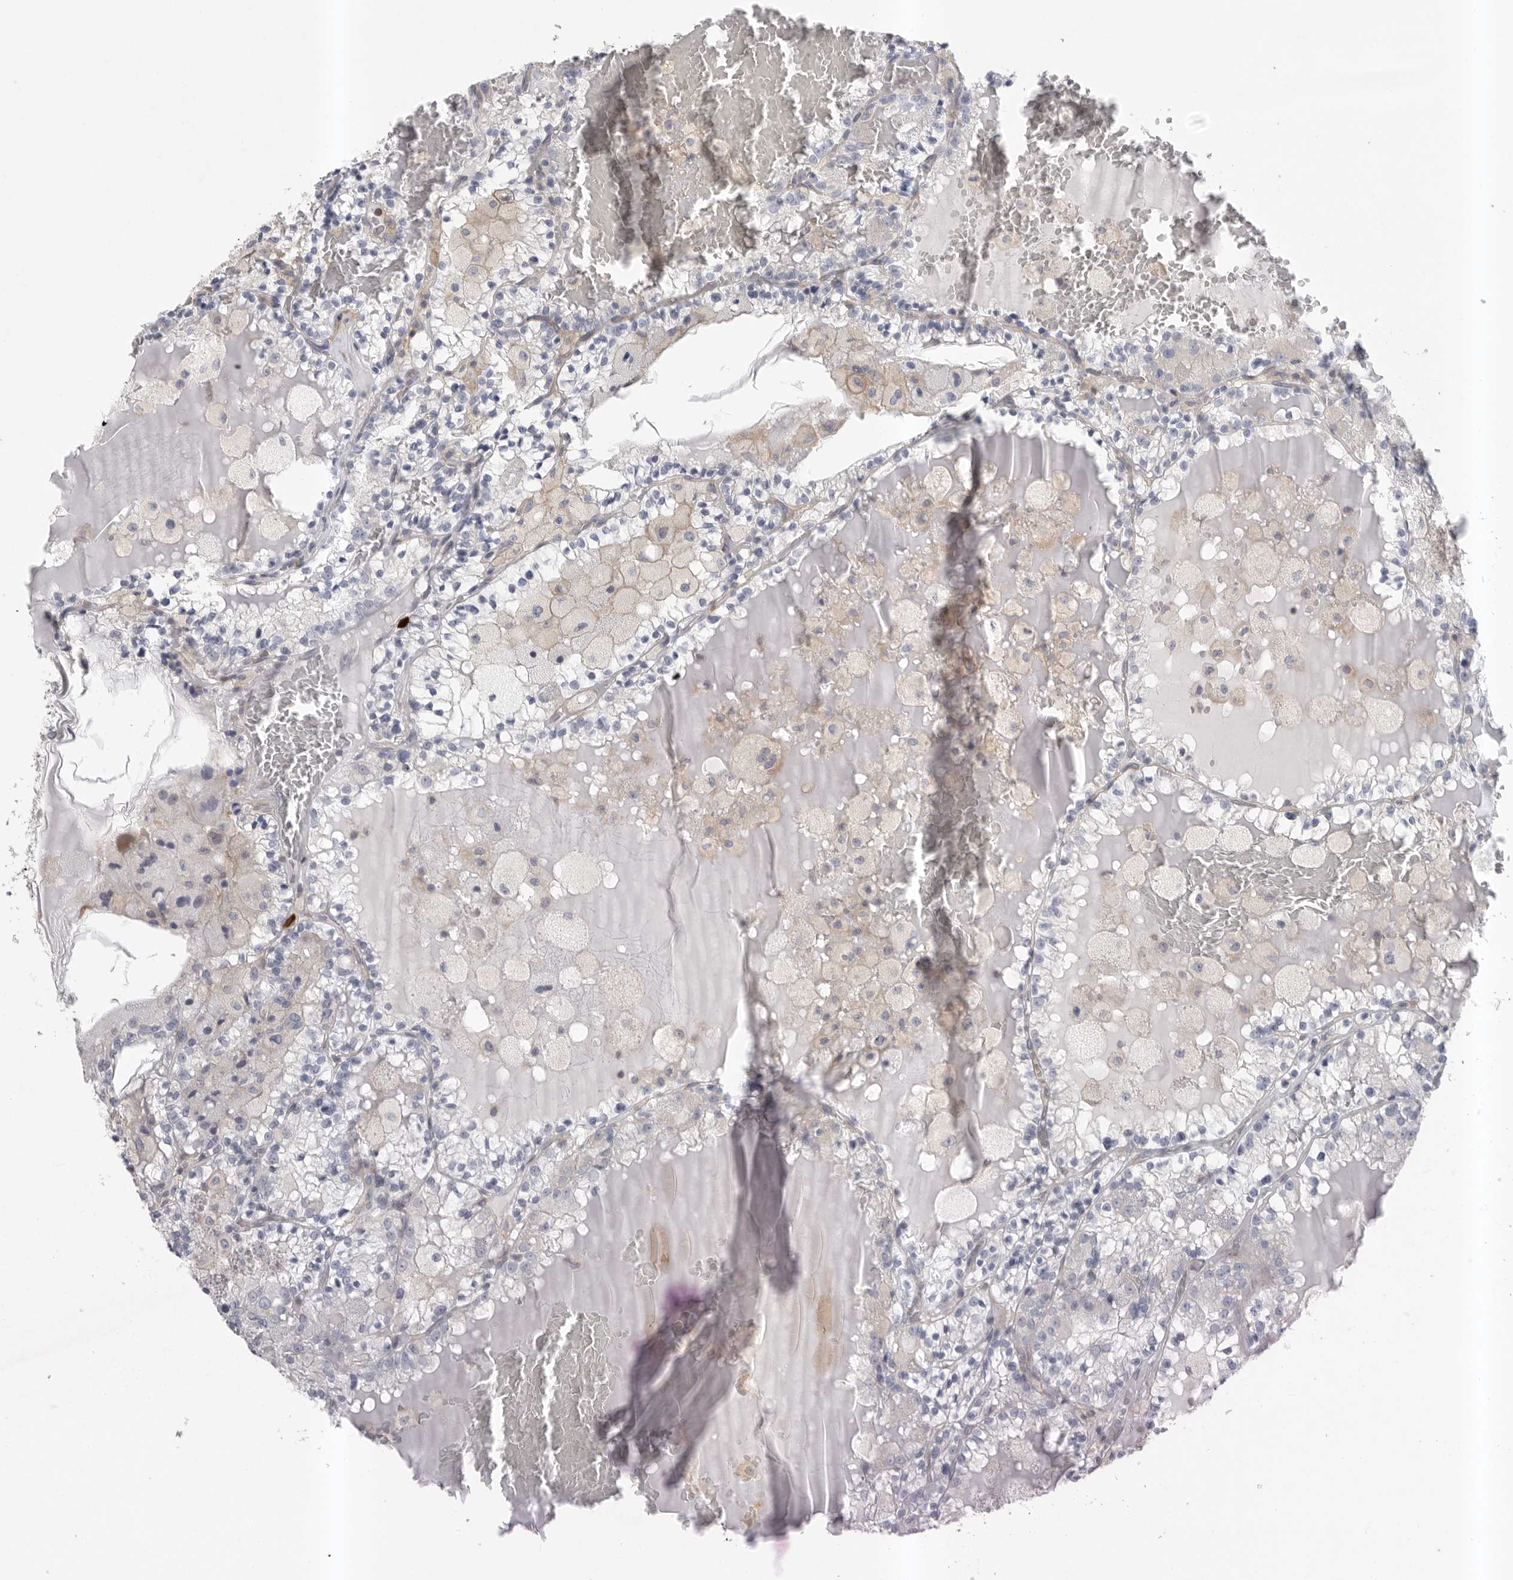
{"staining": {"intensity": "negative", "quantity": "none", "location": "none"}, "tissue": "renal cancer", "cell_type": "Tumor cells", "image_type": "cancer", "snomed": [{"axis": "morphology", "description": "Adenocarcinoma, NOS"}, {"axis": "topography", "description": "Kidney"}], "caption": "A high-resolution photomicrograph shows immunohistochemistry (IHC) staining of adenocarcinoma (renal), which exhibits no significant positivity in tumor cells.", "gene": "TMEM69", "patient": {"sex": "female", "age": 56}}